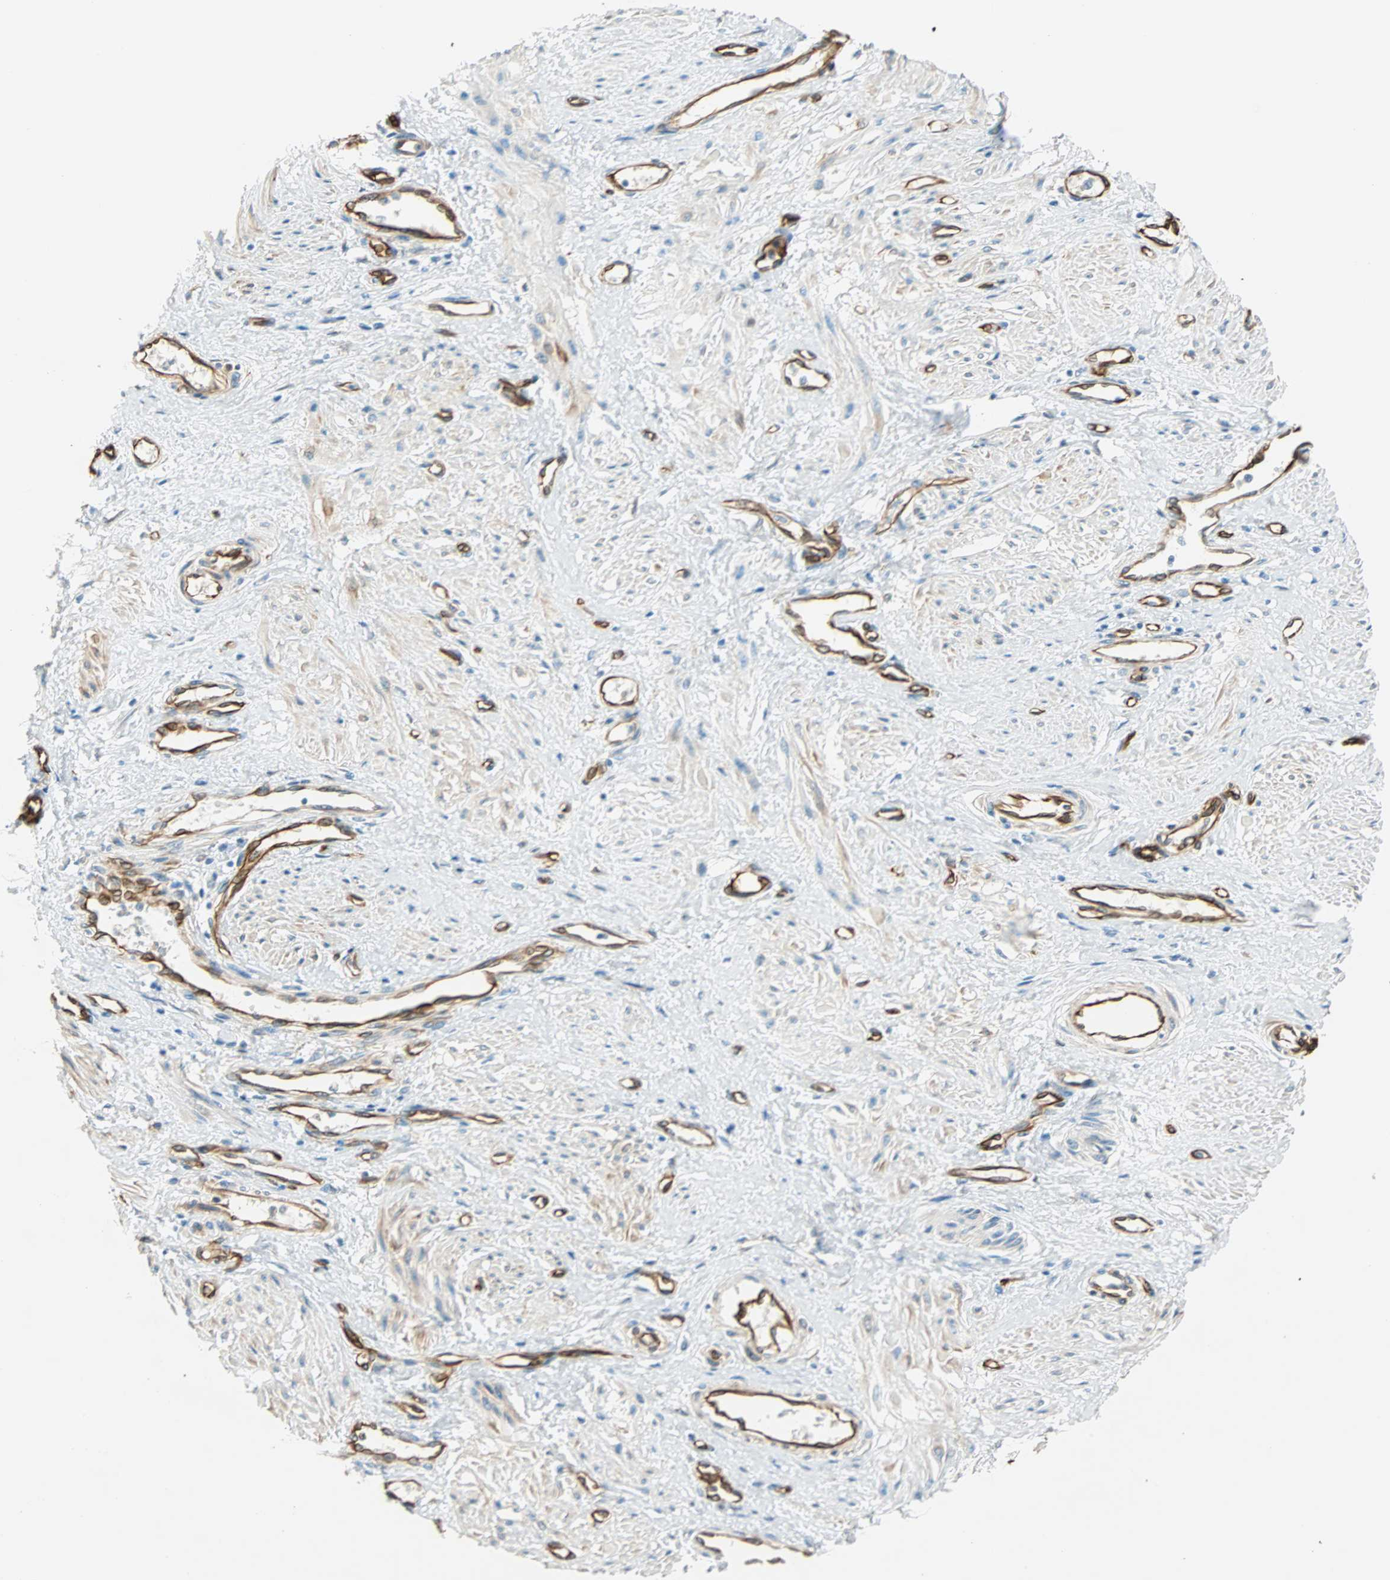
{"staining": {"intensity": "negative", "quantity": "none", "location": "none"}, "tissue": "smooth muscle", "cell_type": "Smooth muscle cells", "image_type": "normal", "snomed": [{"axis": "morphology", "description": "Normal tissue, NOS"}, {"axis": "topography", "description": "Smooth muscle"}, {"axis": "topography", "description": "Uterus"}], "caption": "A high-resolution photomicrograph shows immunohistochemistry (IHC) staining of normal smooth muscle, which demonstrates no significant staining in smooth muscle cells.", "gene": "NES", "patient": {"sex": "female", "age": 39}}